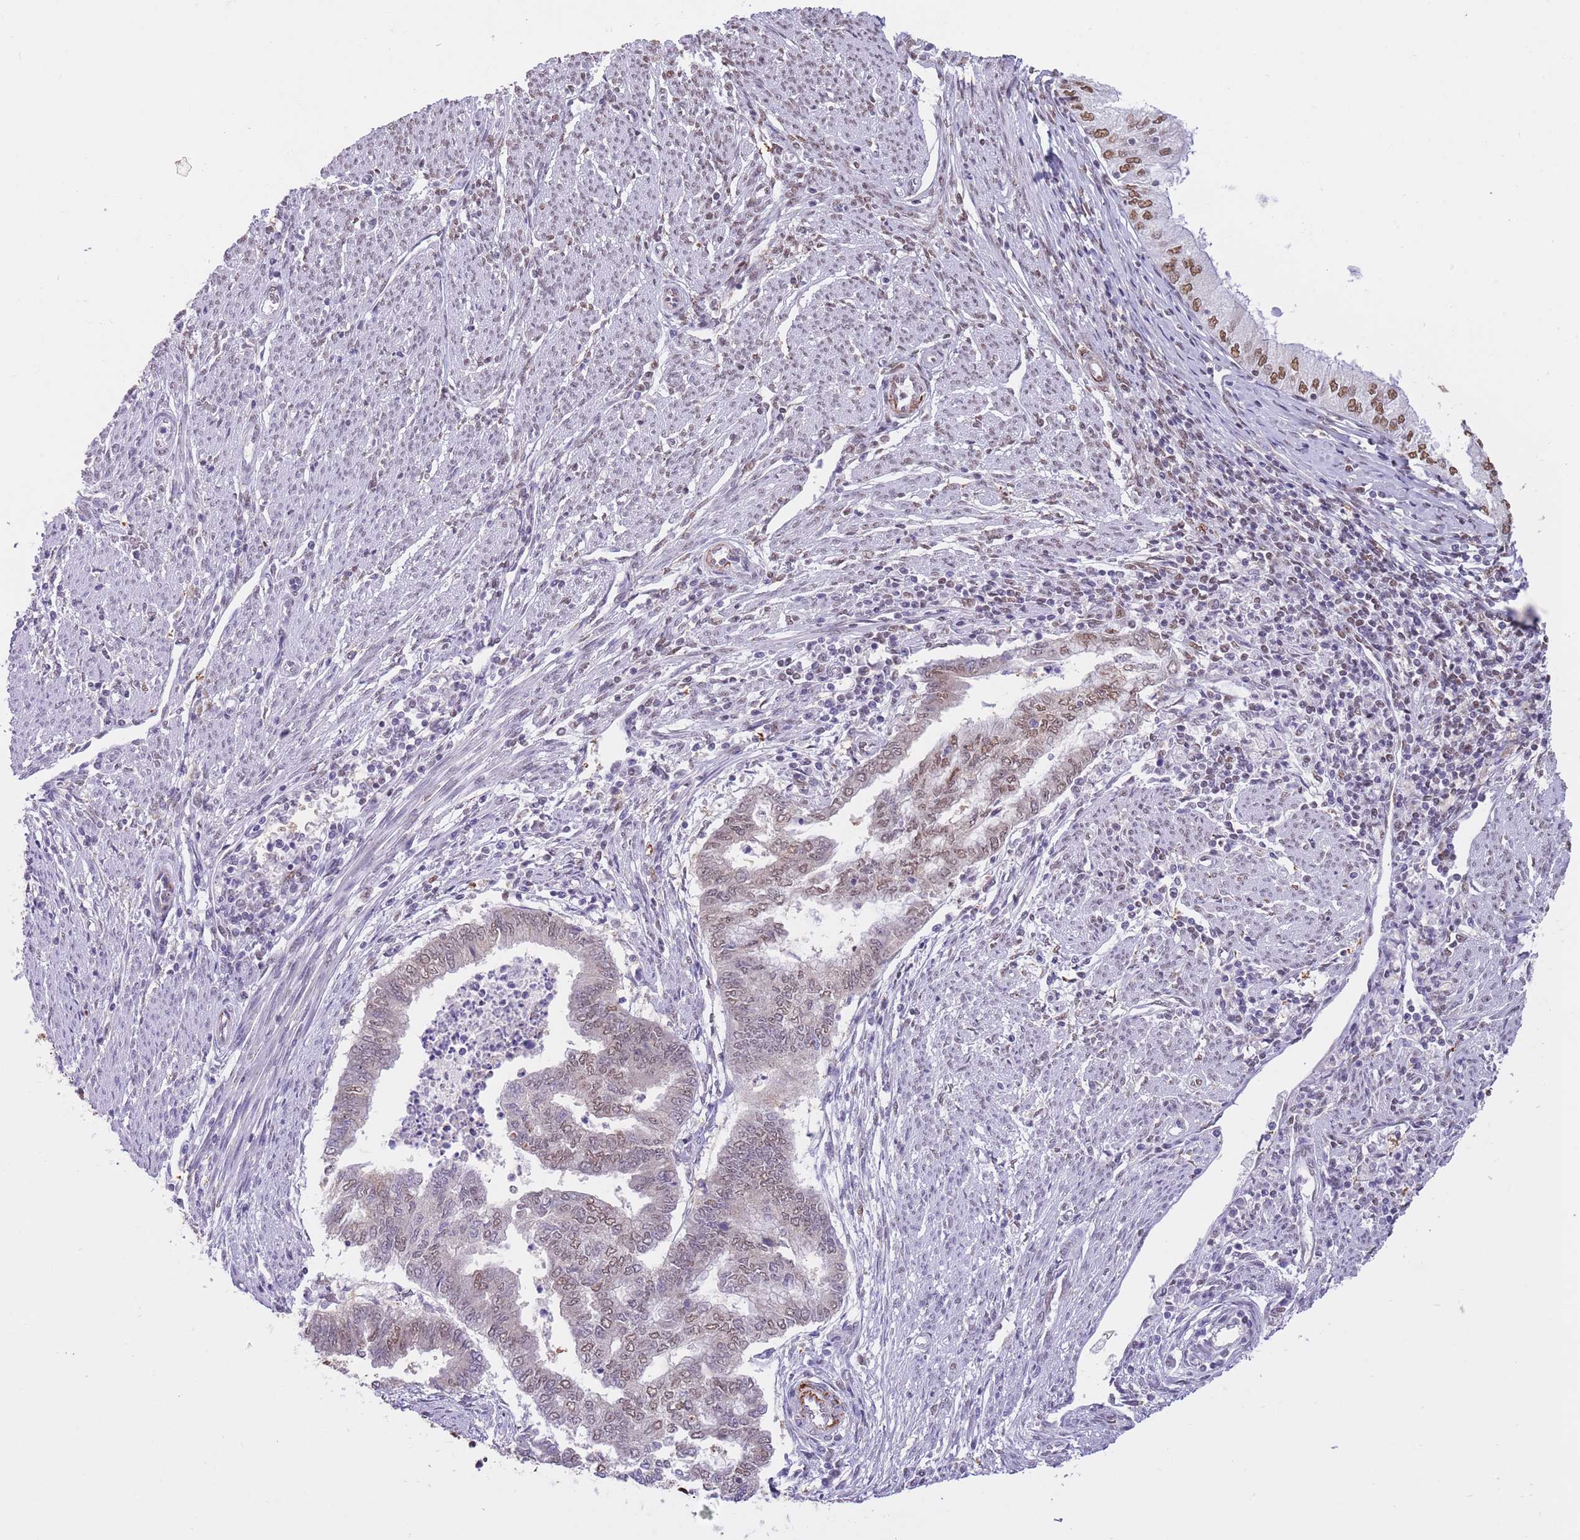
{"staining": {"intensity": "moderate", "quantity": "25%-75%", "location": "nuclear"}, "tissue": "endometrial cancer", "cell_type": "Tumor cells", "image_type": "cancer", "snomed": [{"axis": "morphology", "description": "Adenocarcinoma, NOS"}, {"axis": "topography", "description": "Endometrium"}], "caption": "Endometrial cancer (adenocarcinoma) was stained to show a protein in brown. There is medium levels of moderate nuclear positivity in about 25%-75% of tumor cells.", "gene": "TRIM32", "patient": {"sex": "female", "age": 79}}